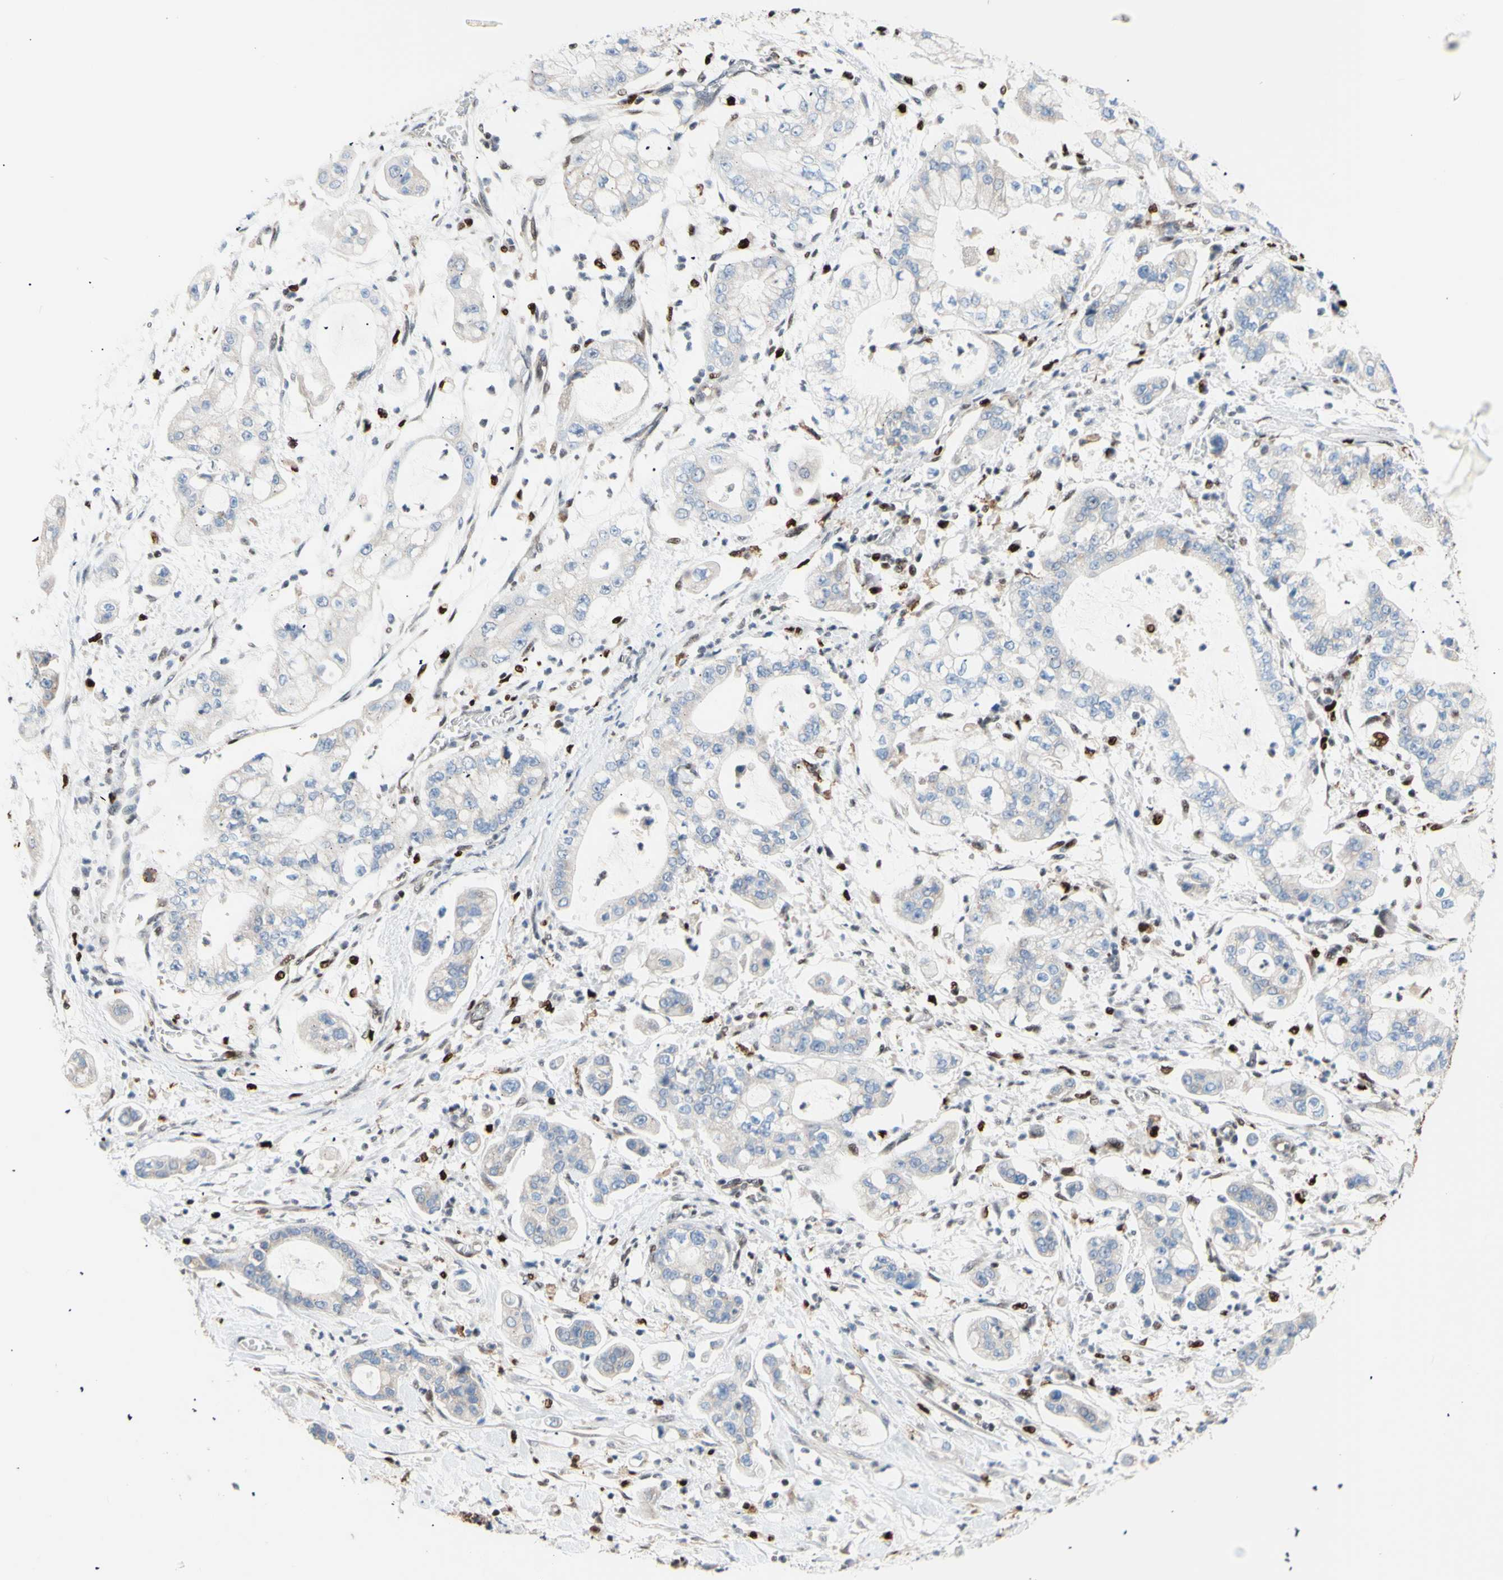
{"staining": {"intensity": "negative", "quantity": "none", "location": "none"}, "tissue": "stomach cancer", "cell_type": "Tumor cells", "image_type": "cancer", "snomed": [{"axis": "morphology", "description": "Adenocarcinoma, NOS"}, {"axis": "topography", "description": "Stomach"}], "caption": "Tumor cells show no significant staining in stomach adenocarcinoma.", "gene": "EED", "patient": {"sex": "male", "age": 76}}